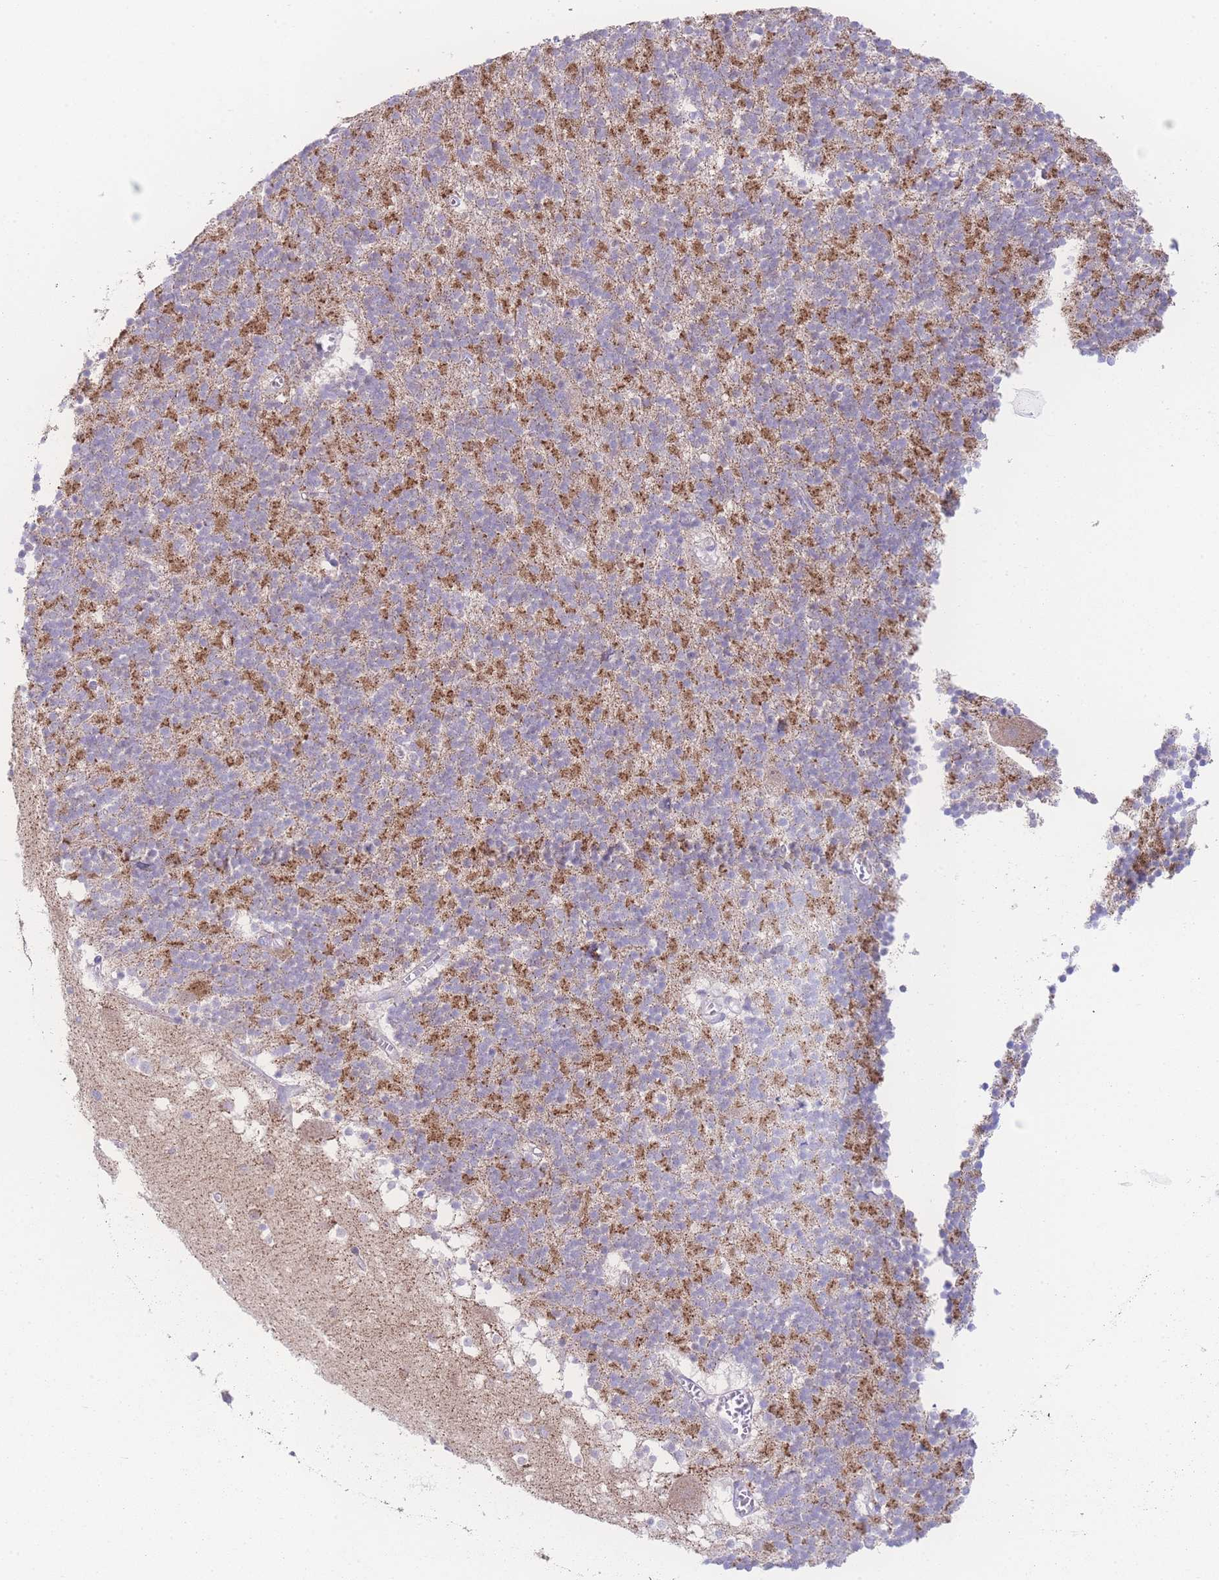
{"staining": {"intensity": "moderate", "quantity": "25%-75%", "location": "cytoplasmic/membranous"}, "tissue": "cerebellum", "cell_type": "Cells in granular layer", "image_type": "normal", "snomed": [{"axis": "morphology", "description": "Normal tissue, NOS"}, {"axis": "topography", "description": "Cerebellum"}], "caption": "Moderate cytoplasmic/membranous positivity is present in about 25%-75% of cells in granular layer in unremarkable cerebellum. Immunohistochemistry stains the protein of interest in brown and the nuclei are stained blue.", "gene": "NBEAL1", "patient": {"sex": "male", "age": 54}}